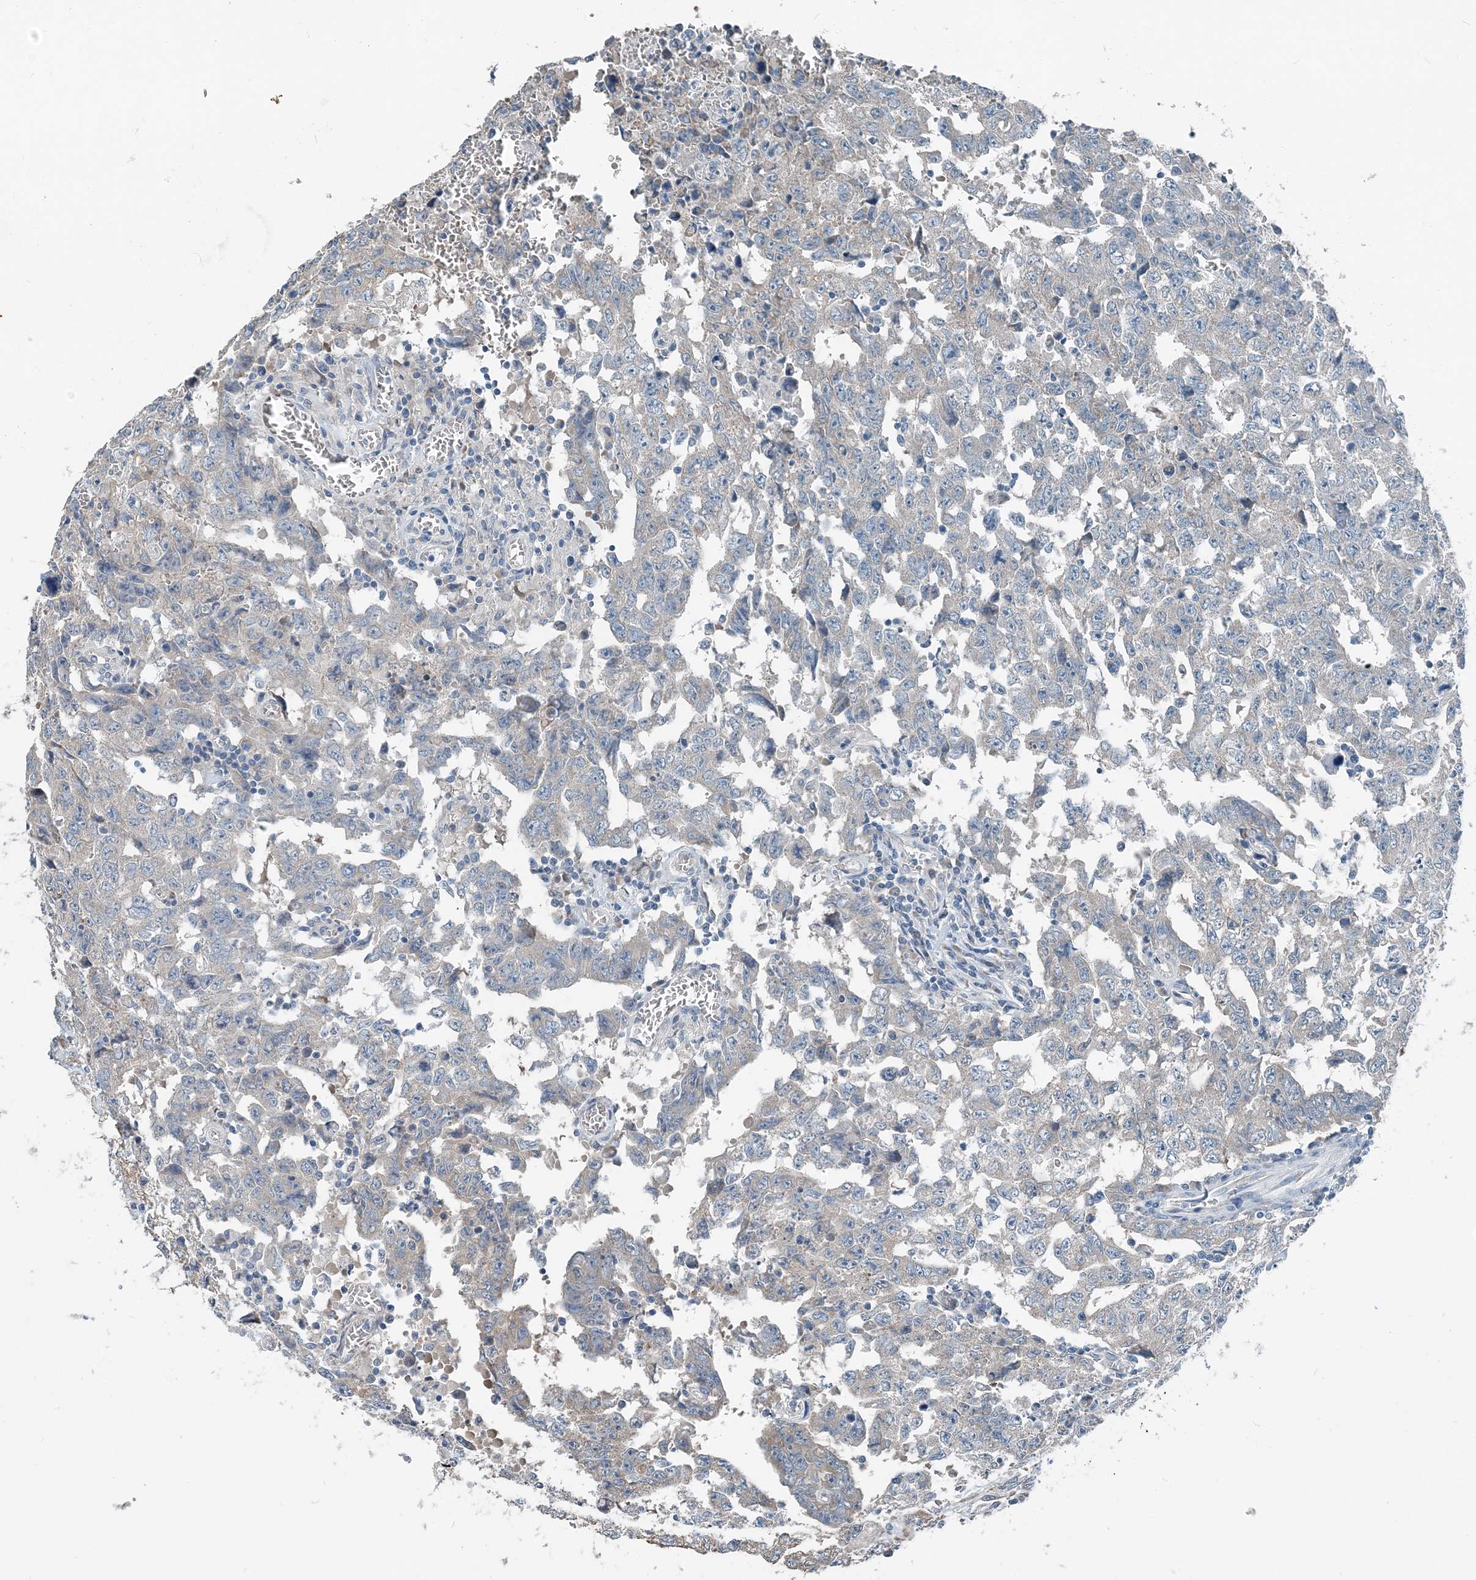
{"staining": {"intensity": "negative", "quantity": "none", "location": "none"}, "tissue": "testis cancer", "cell_type": "Tumor cells", "image_type": "cancer", "snomed": [{"axis": "morphology", "description": "Carcinoma, Embryonal, NOS"}, {"axis": "topography", "description": "Testis"}], "caption": "High power microscopy micrograph of an IHC micrograph of testis cancer, revealing no significant expression in tumor cells. (DAB (3,3'-diaminobenzidine) IHC with hematoxylin counter stain).", "gene": "EEF1A2", "patient": {"sex": "male", "age": 26}}